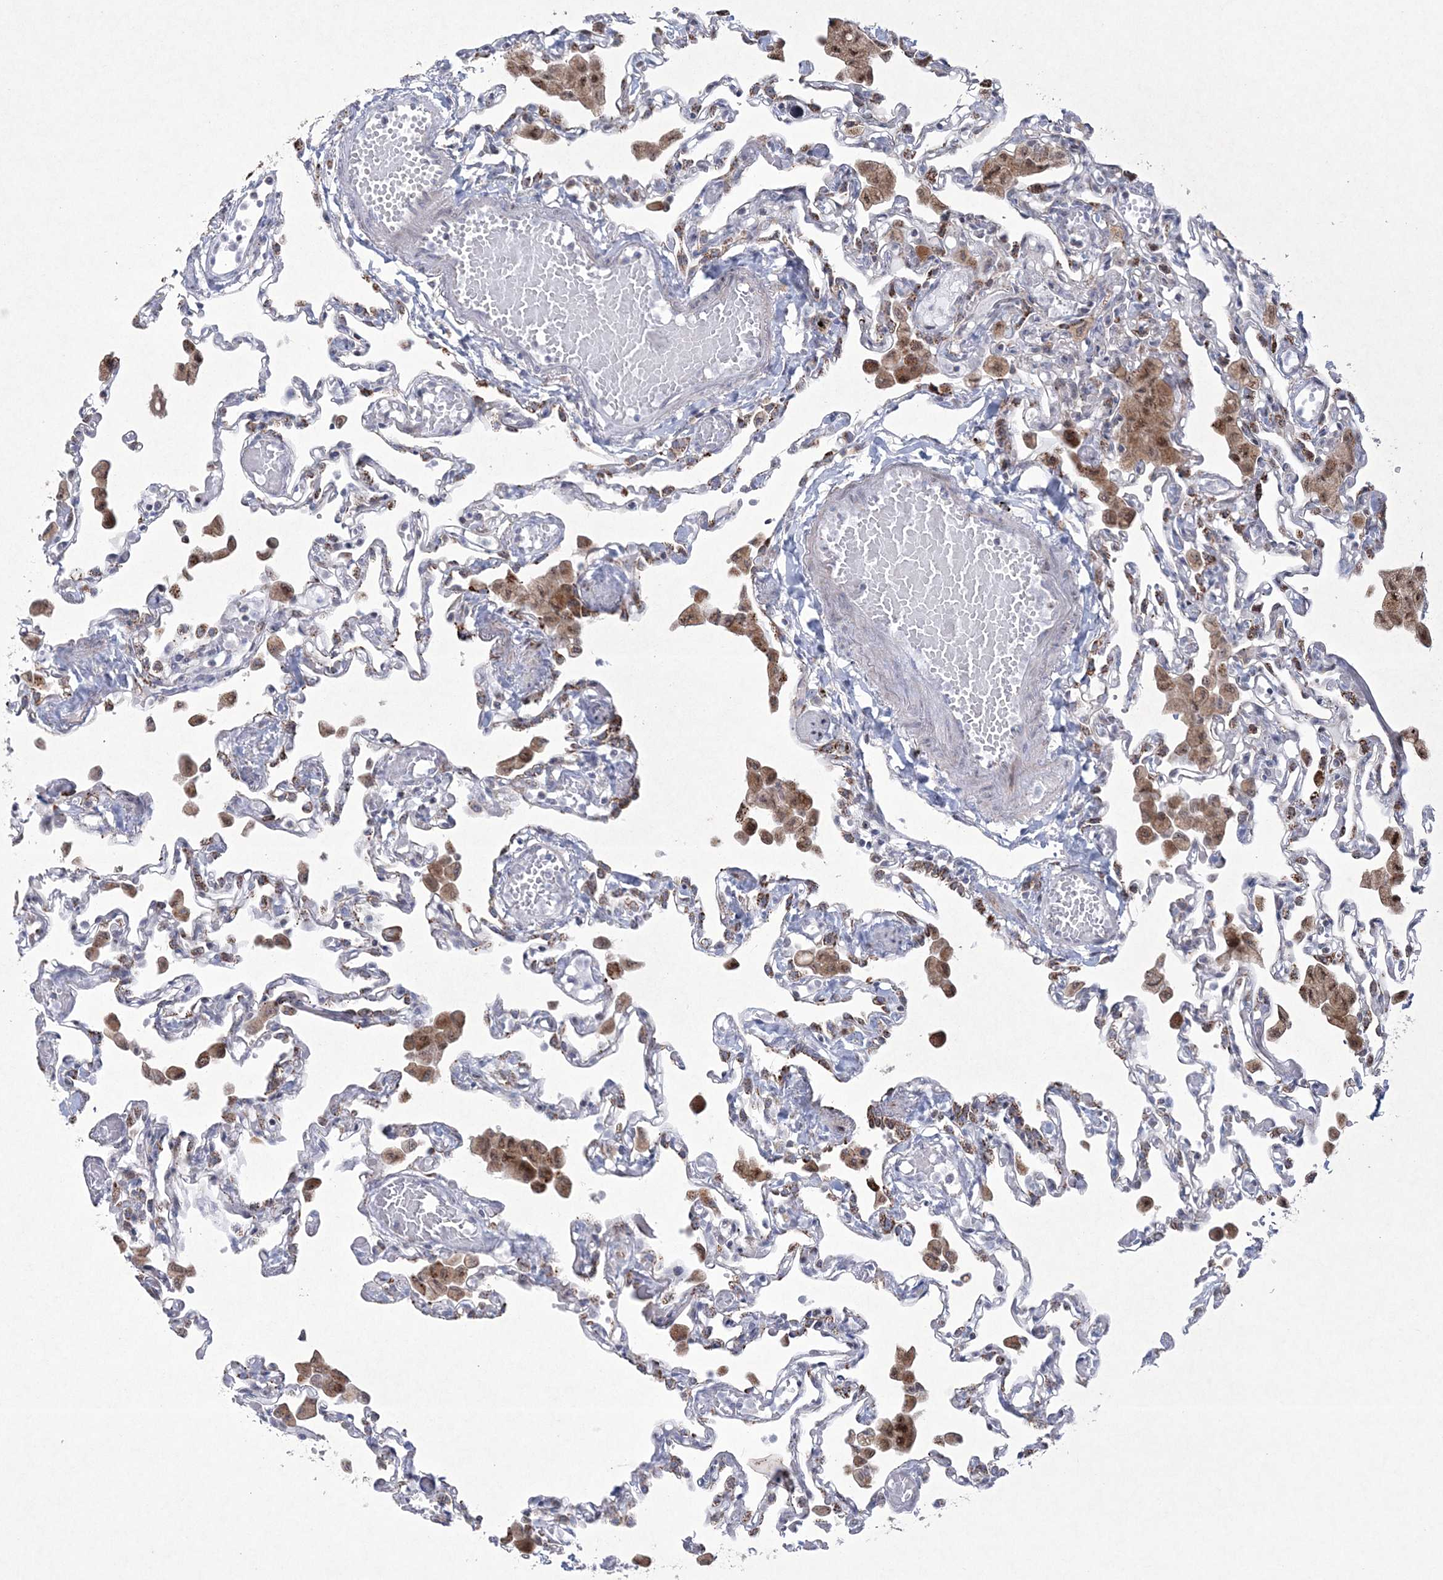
{"staining": {"intensity": "moderate", "quantity": "<25%", "location": "cytoplasmic/membranous"}, "tissue": "lung", "cell_type": "Alveolar cells", "image_type": "normal", "snomed": [{"axis": "morphology", "description": "Normal tissue, NOS"}, {"axis": "topography", "description": "Bronchus"}, {"axis": "topography", "description": "Lung"}], "caption": "IHC histopathology image of benign human lung stained for a protein (brown), which demonstrates low levels of moderate cytoplasmic/membranous staining in approximately <25% of alveolar cells.", "gene": "CES4A", "patient": {"sex": "female", "age": 49}}